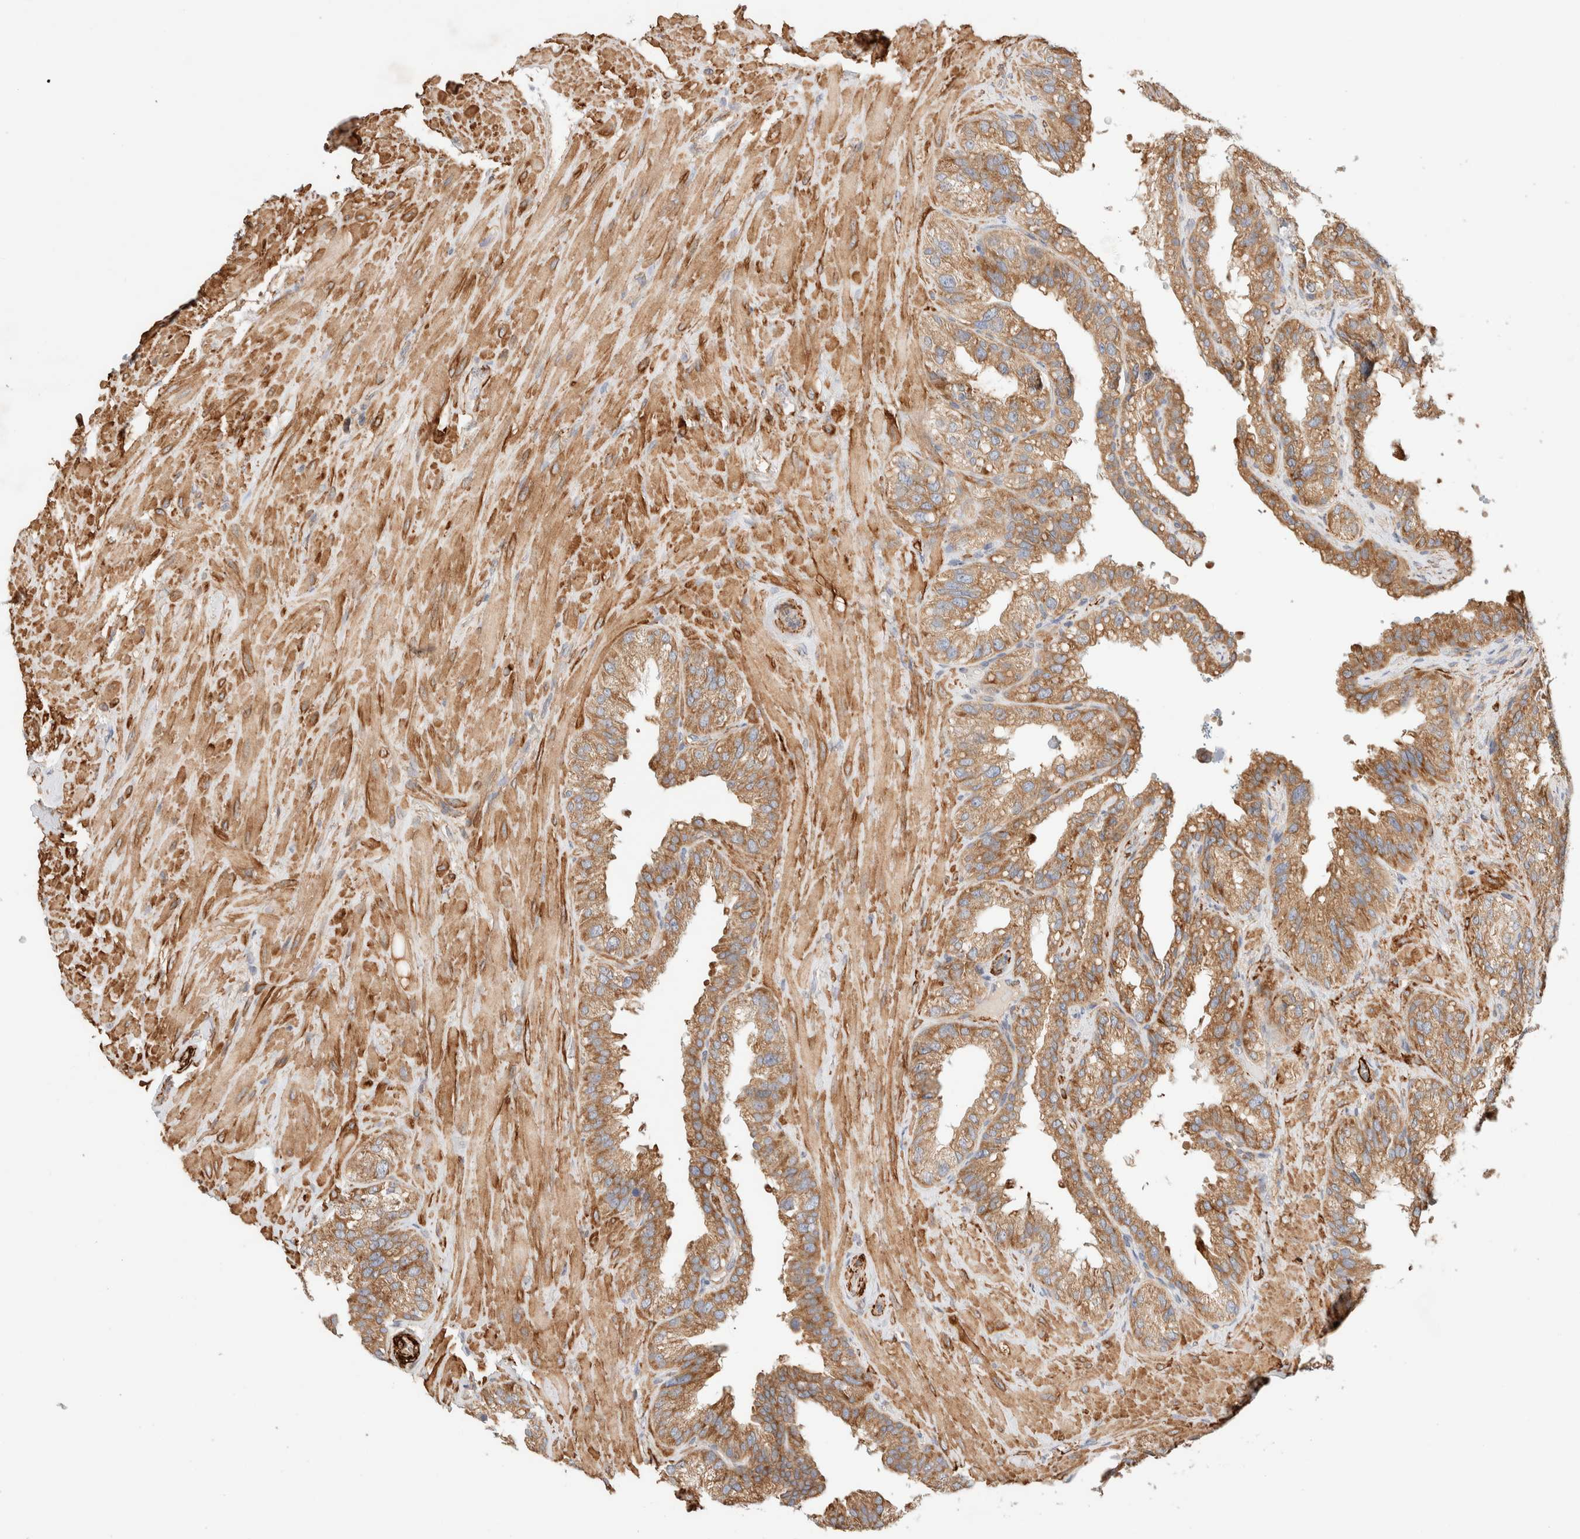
{"staining": {"intensity": "moderate", "quantity": ">75%", "location": "cytoplasmic/membranous"}, "tissue": "seminal vesicle", "cell_type": "Glandular cells", "image_type": "normal", "snomed": [{"axis": "morphology", "description": "Normal tissue, NOS"}, {"axis": "topography", "description": "Seminal veicle"}], "caption": "Glandular cells display medium levels of moderate cytoplasmic/membranous expression in about >75% of cells in benign seminal vesicle.", "gene": "RRP15", "patient": {"sex": "male", "age": 68}}